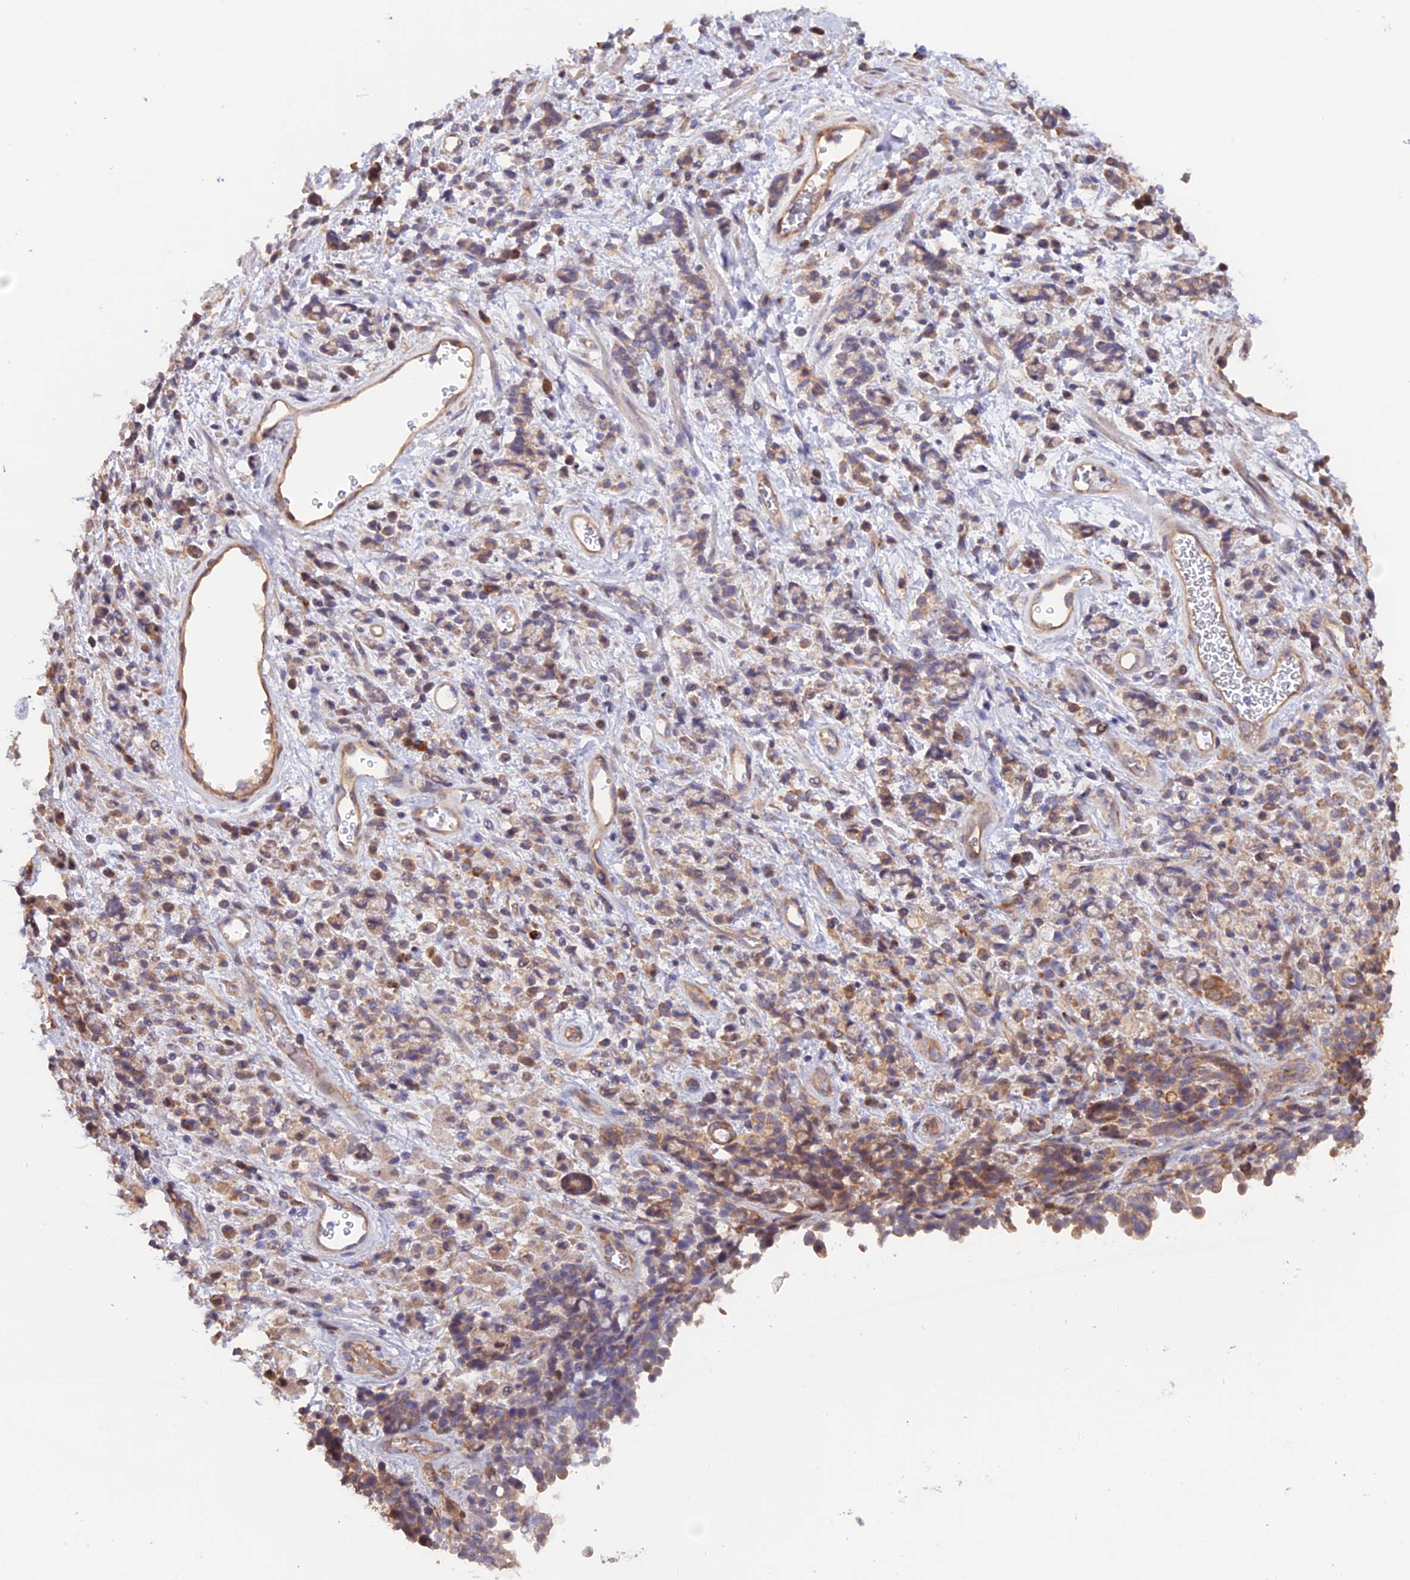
{"staining": {"intensity": "moderate", "quantity": ">75%", "location": "cytoplasmic/membranous"}, "tissue": "stomach cancer", "cell_type": "Tumor cells", "image_type": "cancer", "snomed": [{"axis": "morphology", "description": "Adenocarcinoma, NOS"}, {"axis": "topography", "description": "Stomach"}], "caption": "Stomach adenocarcinoma stained with immunohistochemistry shows moderate cytoplasmic/membranous positivity in approximately >75% of tumor cells. The staining was performed using DAB (3,3'-diaminobenzidine), with brown indicating positive protein expression. Nuclei are stained blue with hematoxylin.", "gene": "HYCC1", "patient": {"sex": "female", "age": 60}}